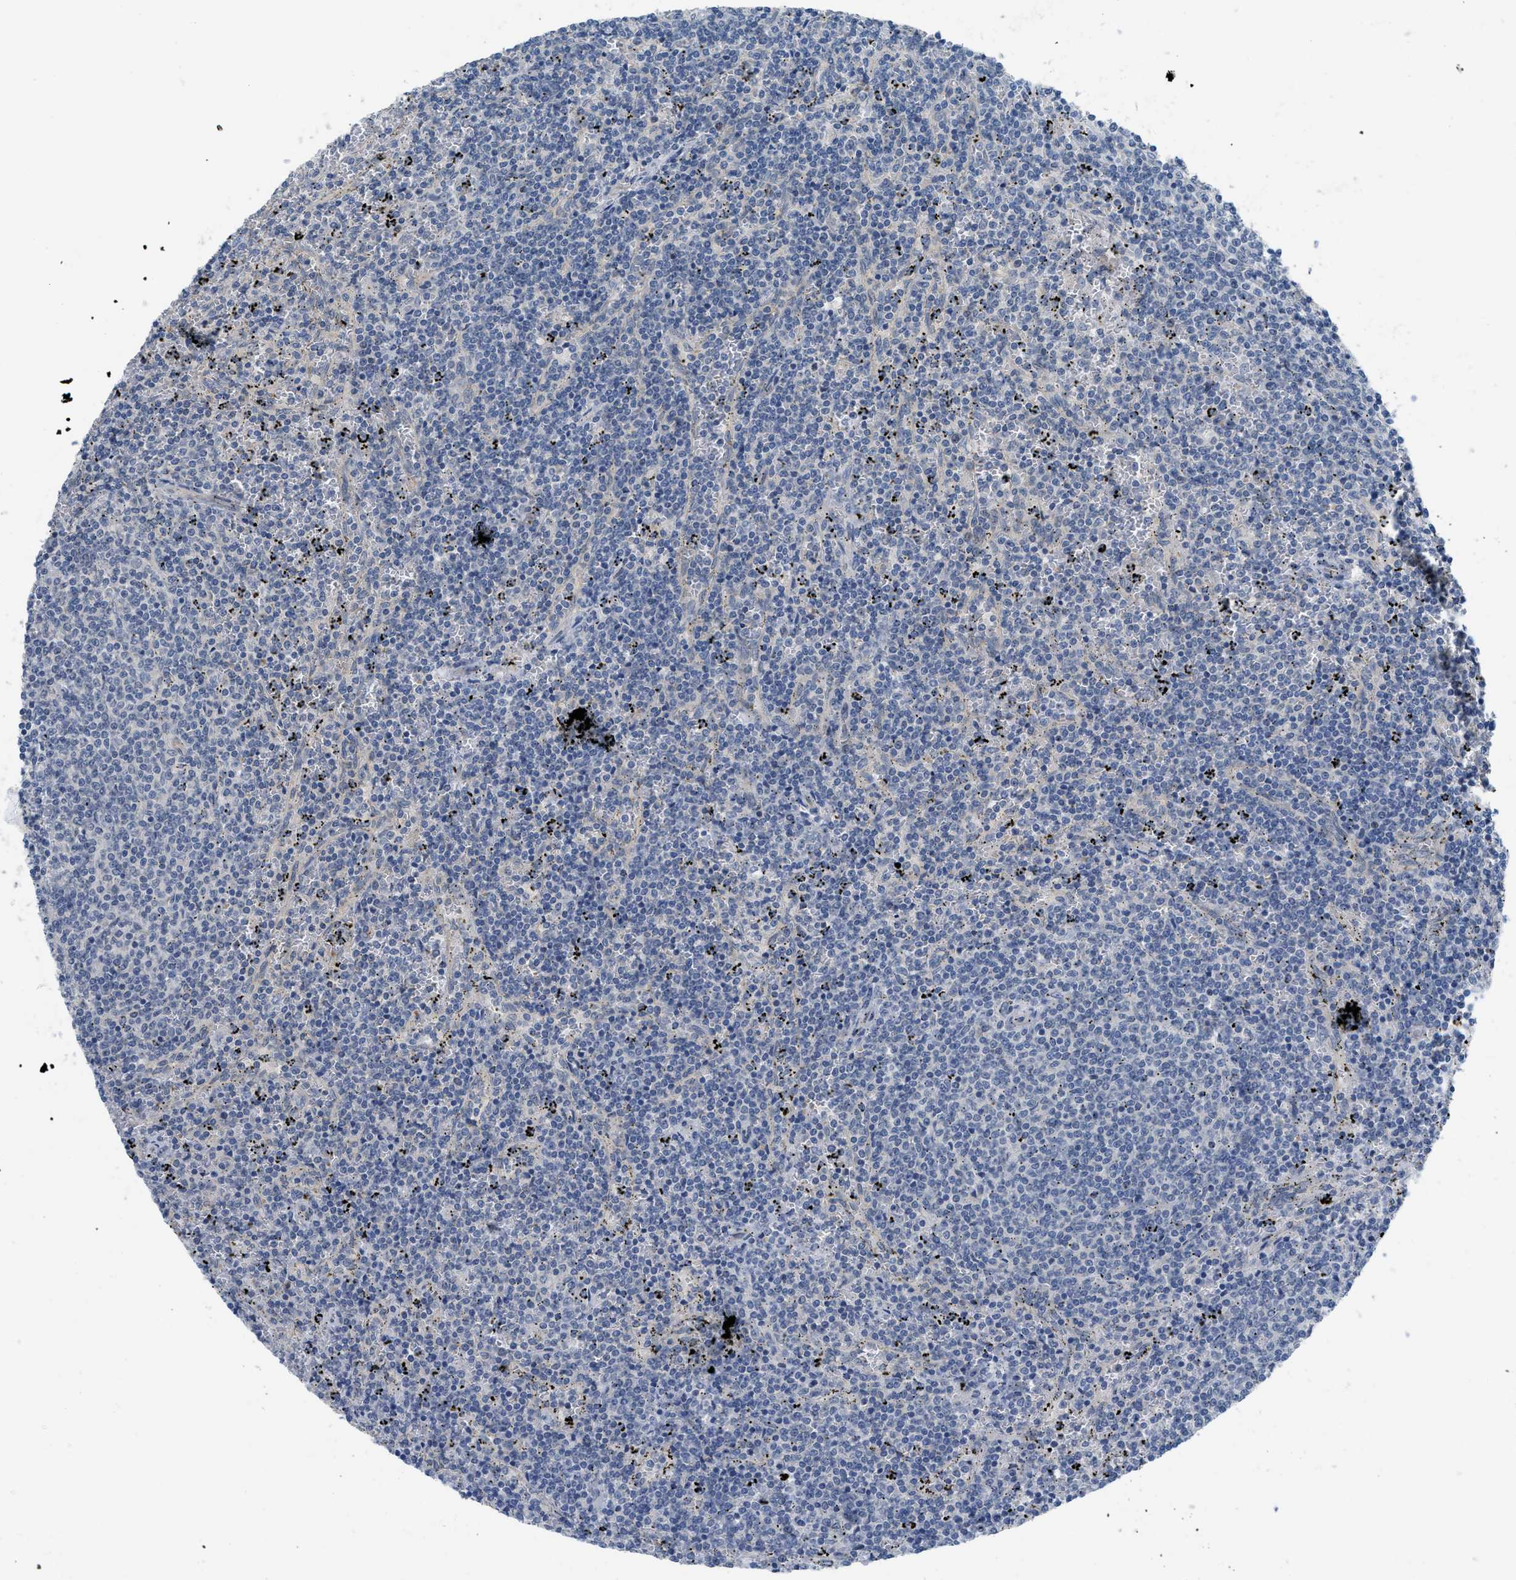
{"staining": {"intensity": "negative", "quantity": "none", "location": "none"}, "tissue": "lymphoma", "cell_type": "Tumor cells", "image_type": "cancer", "snomed": [{"axis": "morphology", "description": "Malignant lymphoma, non-Hodgkin's type, Low grade"}, {"axis": "topography", "description": "Spleen"}], "caption": "Low-grade malignant lymphoma, non-Hodgkin's type was stained to show a protein in brown. There is no significant positivity in tumor cells.", "gene": "TNFAIP1", "patient": {"sex": "female", "age": 50}}